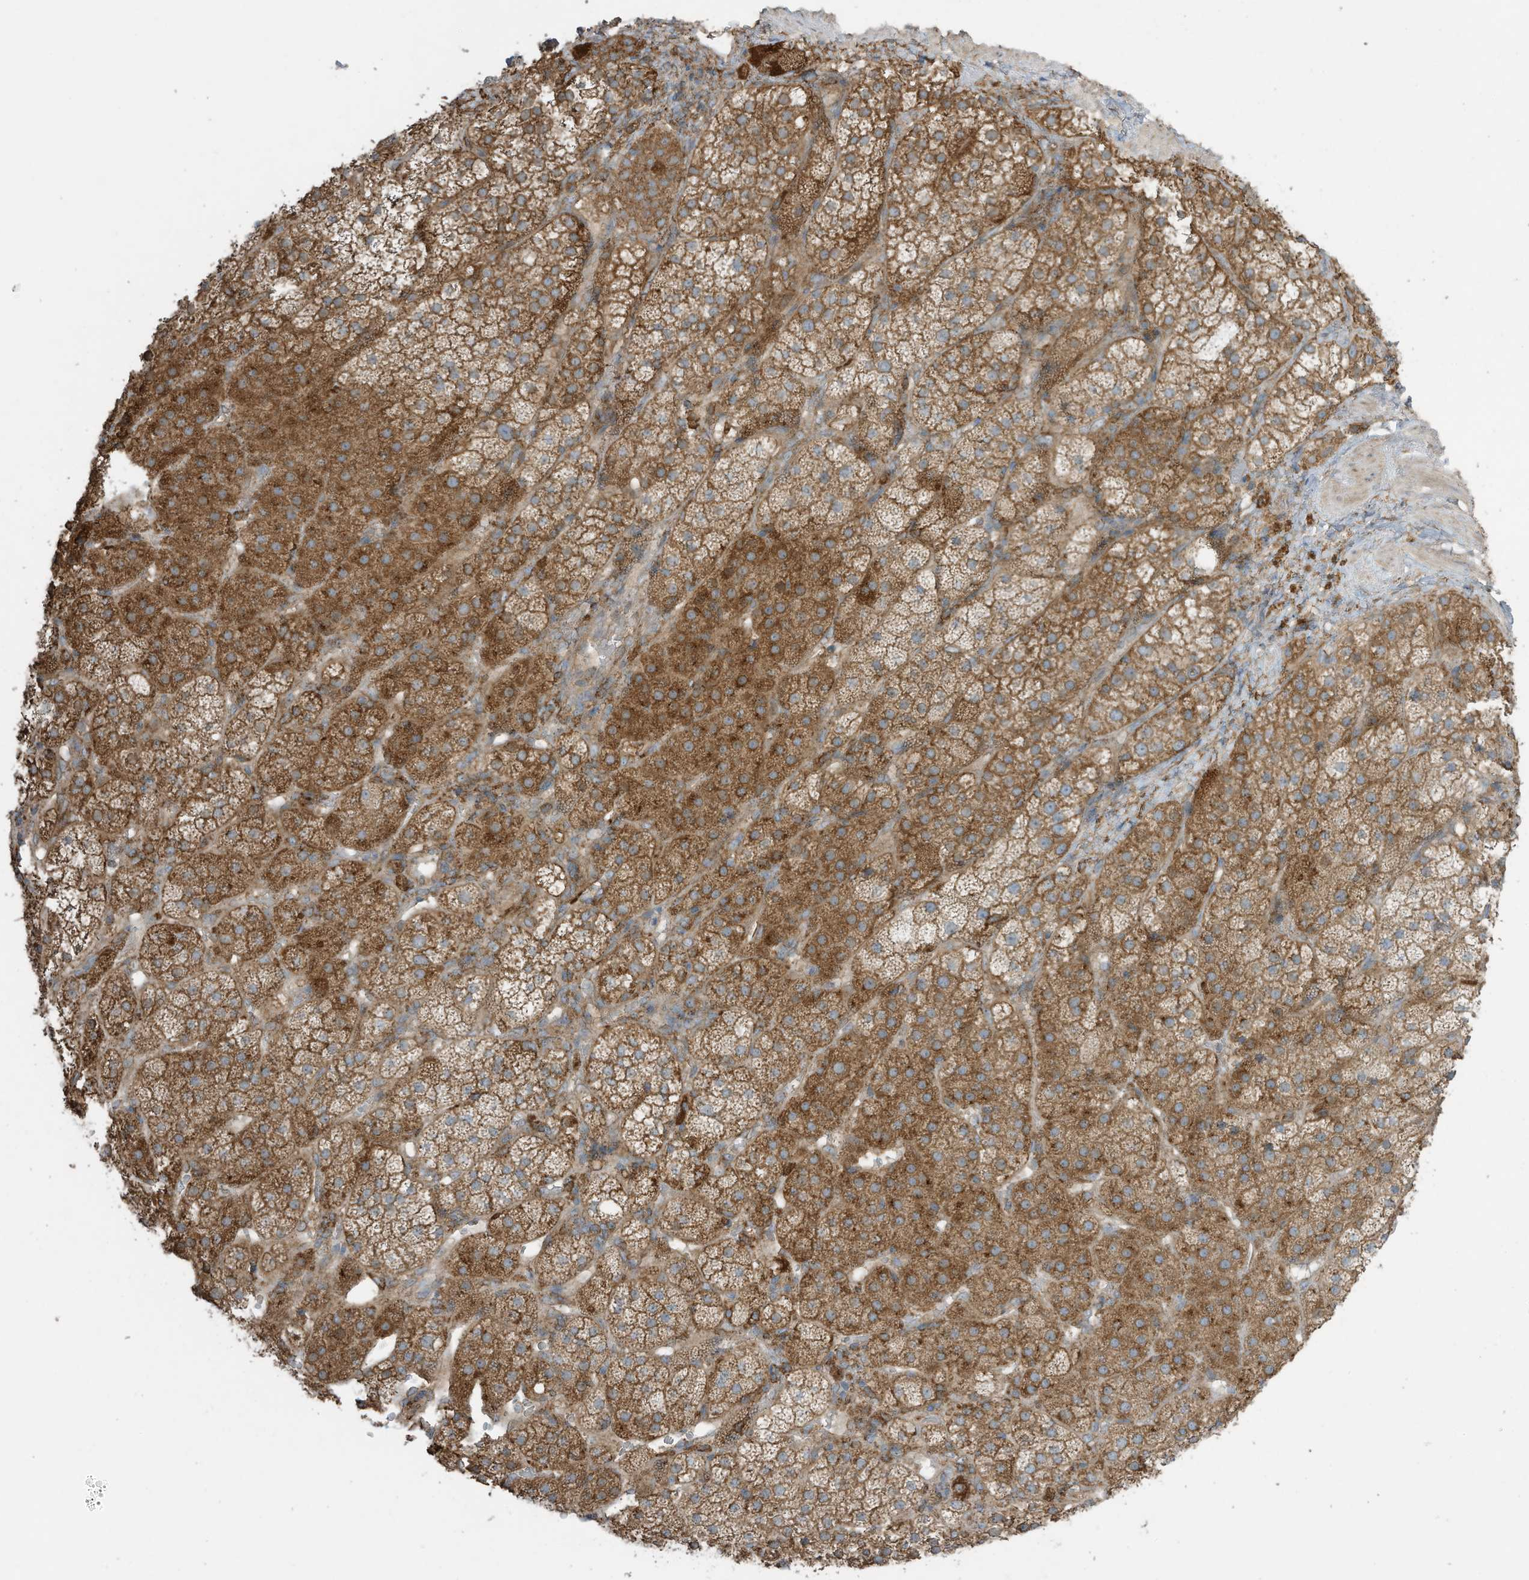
{"staining": {"intensity": "moderate", "quantity": ">75%", "location": "cytoplasmic/membranous"}, "tissue": "adrenal gland", "cell_type": "Glandular cells", "image_type": "normal", "snomed": [{"axis": "morphology", "description": "Normal tissue, NOS"}, {"axis": "topography", "description": "Adrenal gland"}], "caption": "This micrograph shows immunohistochemistry staining of normal adrenal gland, with medium moderate cytoplasmic/membranous positivity in approximately >75% of glandular cells.", "gene": "CGAS", "patient": {"sex": "male", "age": 57}}